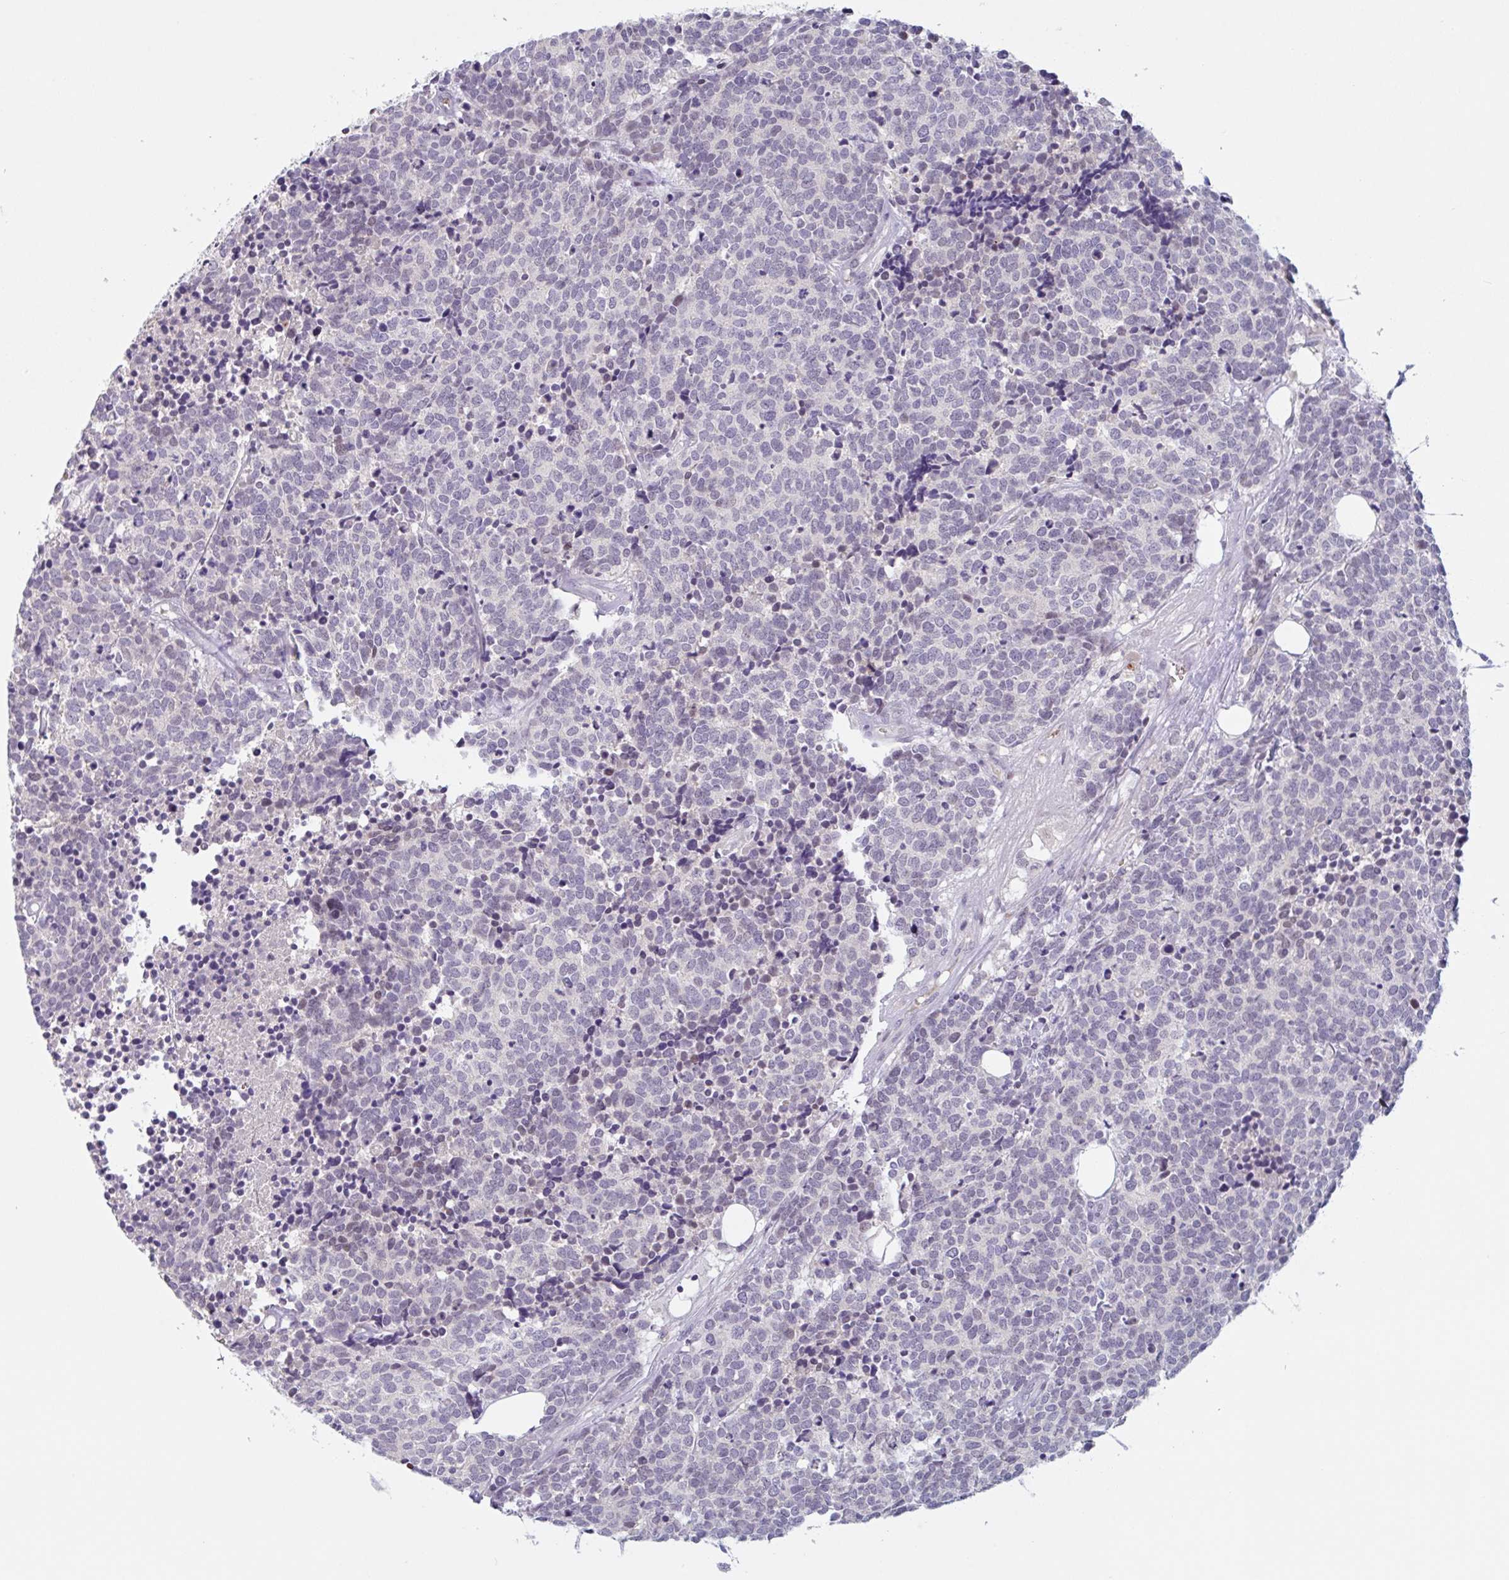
{"staining": {"intensity": "weak", "quantity": "<25%", "location": "nuclear"}, "tissue": "carcinoid", "cell_type": "Tumor cells", "image_type": "cancer", "snomed": [{"axis": "morphology", "description": "Carcinoid, malignant, NOS"}, {"axis": "topography", "description": "Skin"}], "caption": "A histopathology image of carcinoid stained for a protein exhibits no brown staining in tumor cells.", "gene": "RHAG", "patient": {"sex": "female", "age": 79}}